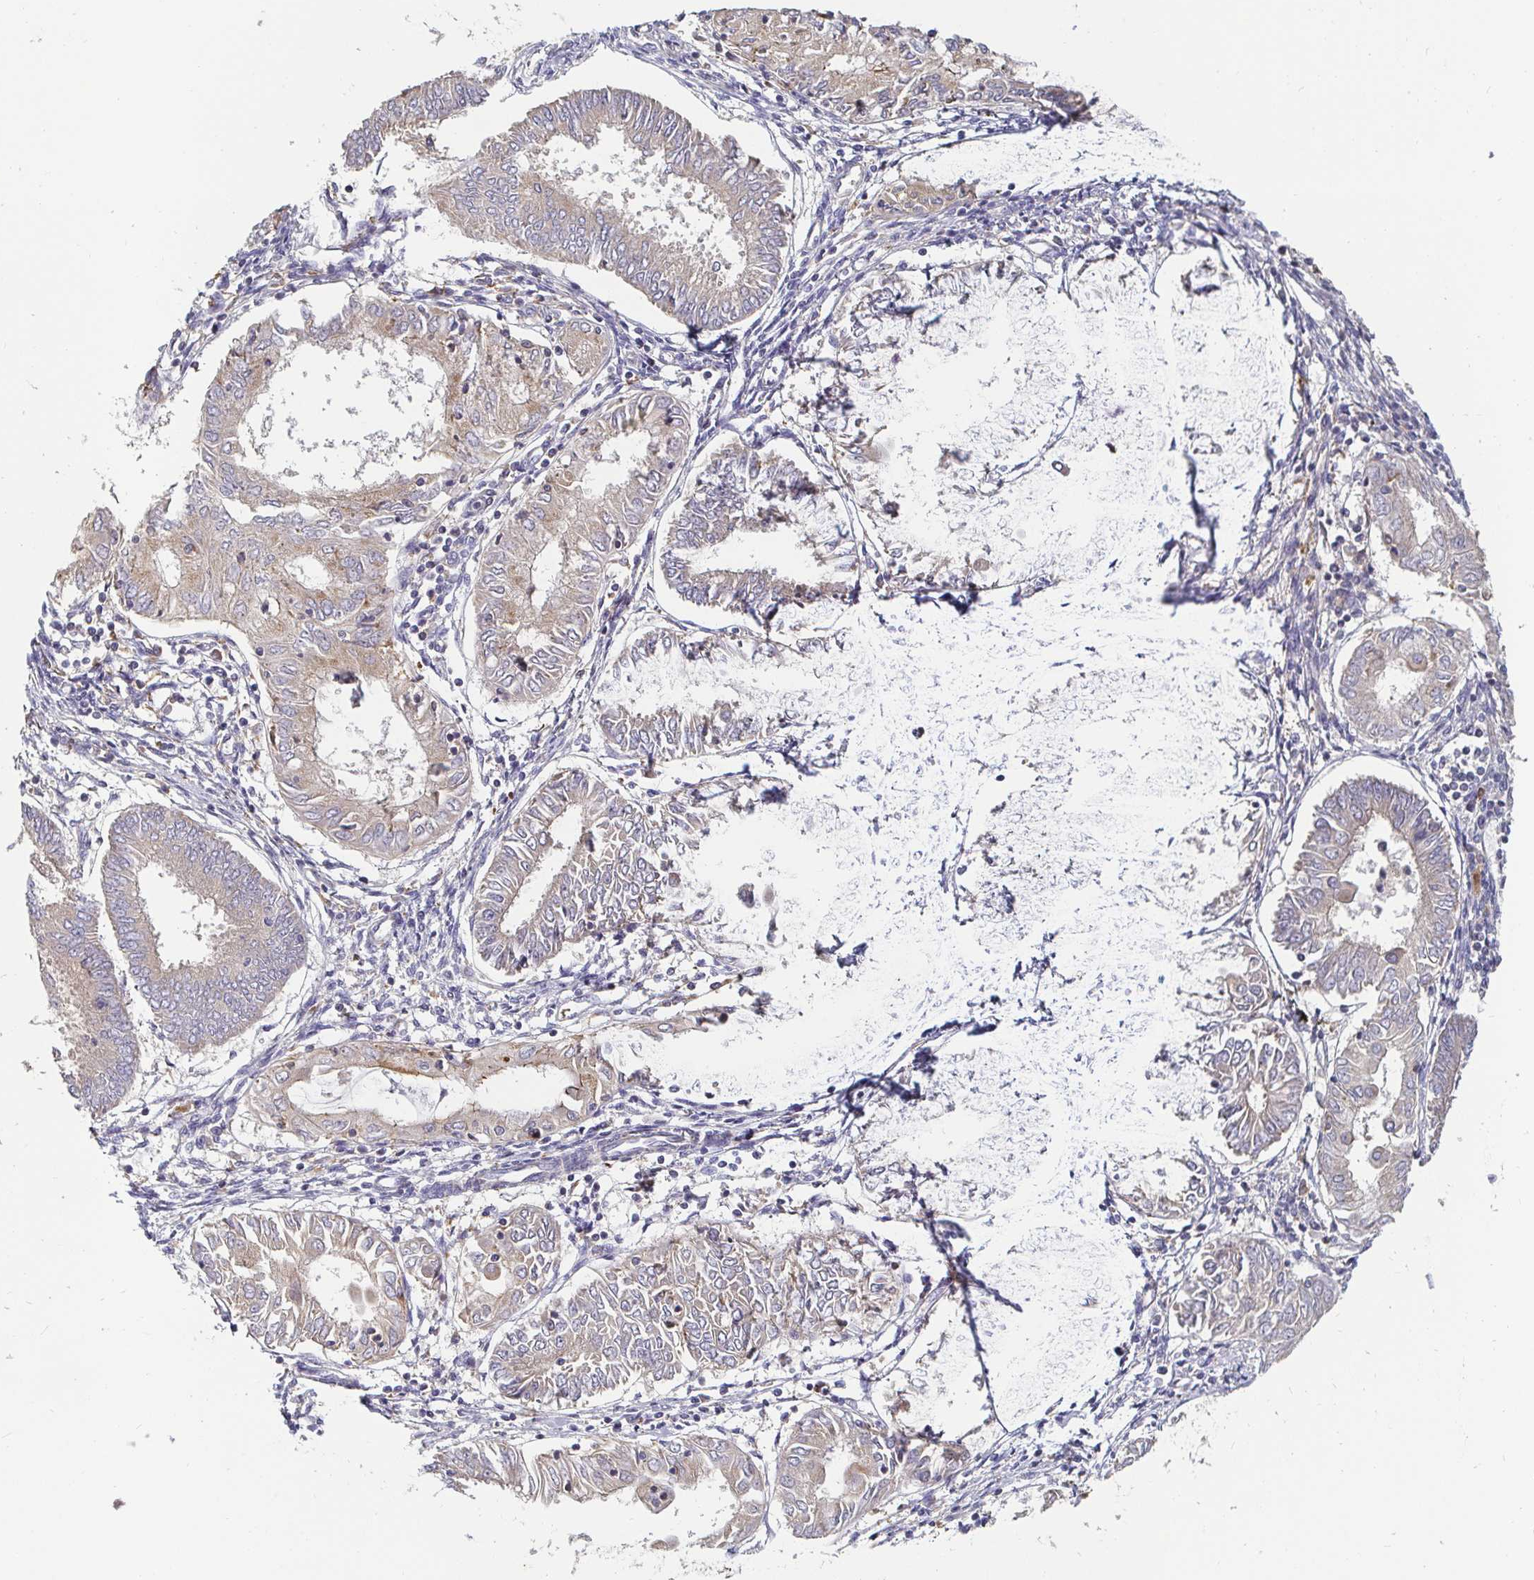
{"staining": {"intensity": "negative", "quantity": "none", "location": "none"}, "tissue": "endometrial cancer", "cell_type": "Tumor cells", "image_type": "cancer", "snomed": [{"axis": "morphology", "description": "Adenocarcinoma, NOS"}, {"axis": "topography", "description": "Endometrium"}], "caption": "This is an immunohistochemistry micrograph of endometrial cancer. There is no positivity in tumor cells.", "gene": "CDH18", "patient": {"sex": "female", "age": 68}}